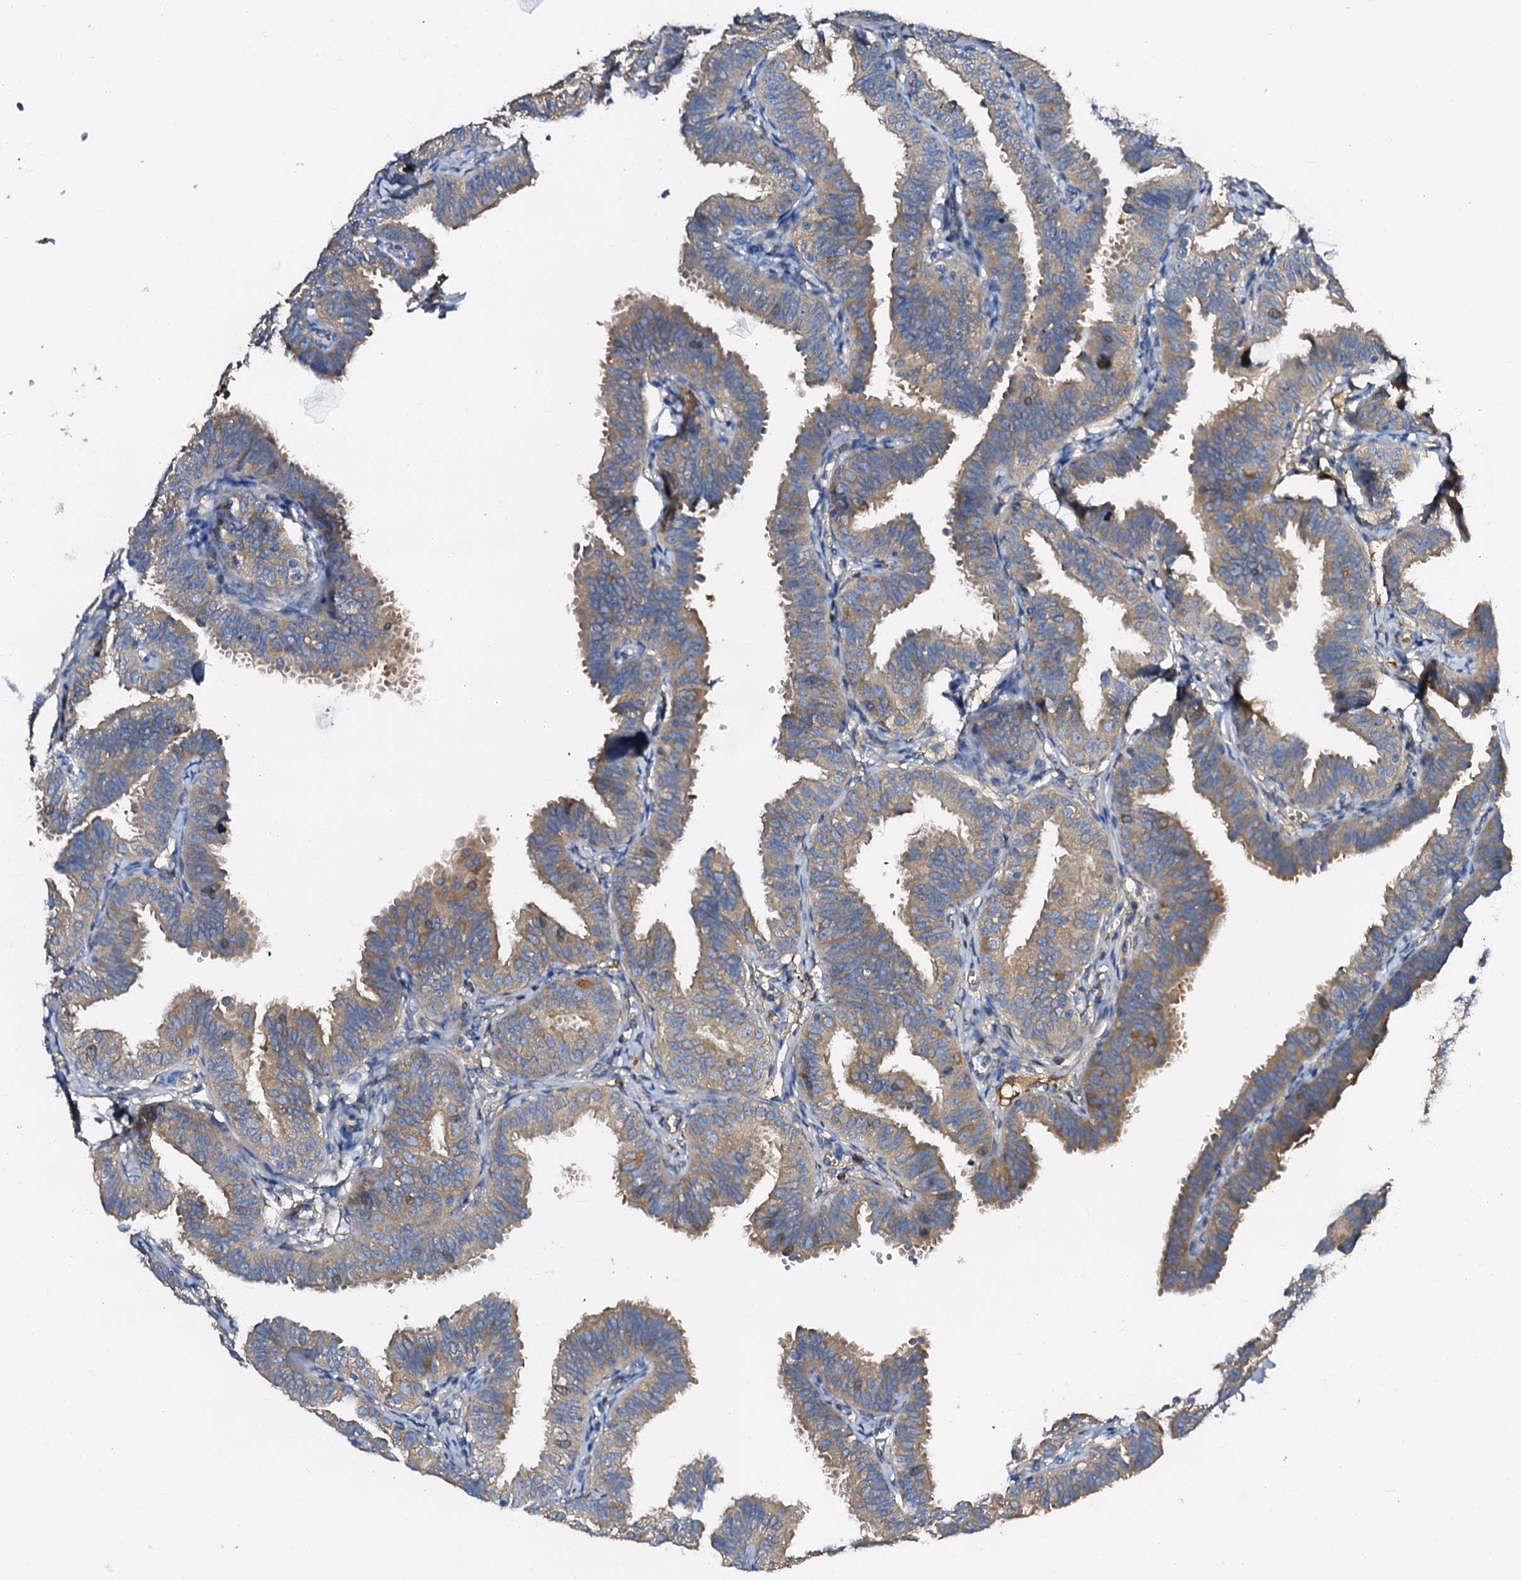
{"staining": {"intensity": "moderate", "quantity": "25%-75%", "location": "cytoplasmic/membranous"}, "tissue": "fallopian tube", "cell_type": "Glandular cells", "image_type": "normal", "snomed": [{"axis": "morphology", "description": "Normal tissue, NOS"}, {"axis": "topography", "description": "Fallopian tube"}], "caption": "An IHC image of normal tissue is shown. Protein staining in brown labels moderate cytoplasmic/membranous positivity in fallopian tube within glandular cells.", "gene": "CSKMT", "patient": {"sex": "female", "age": 35}}